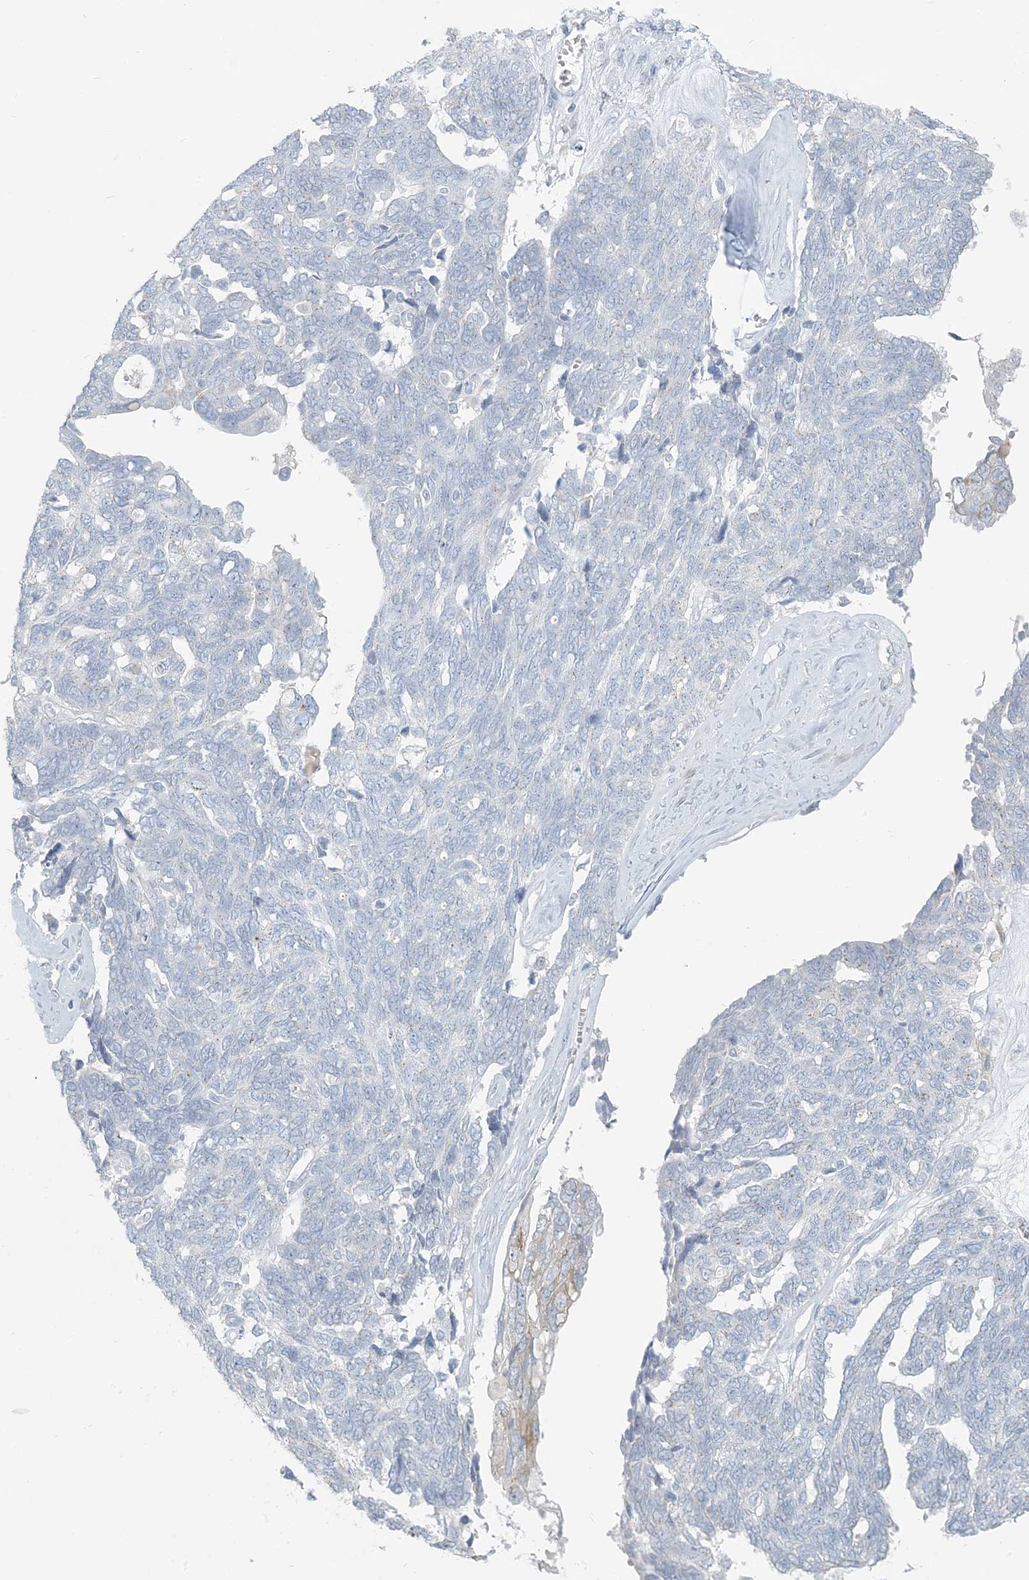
{"staining": {"intensity": "negative", "quantity": "none", "location": "none"}, "tissue": "ovarian cancer", "cell_type": "Tumor cells", "image_type": "cancer", "snomed": [{"axis": "morphology", "description": "Cystadenocarcinoma, serous, NOS"}, {"axis": "topography", "description": "Ovary"}], "caption": "Histopathology image shows no protein expression in tumor cells of serous cystadenocarcinoma (ovarian) tissue. (DAB immunohistochemistry visualized using brightfield microscopy, high magnification).", "gene": "SCML1", "patient": {"sex": "female", "age": 79}}